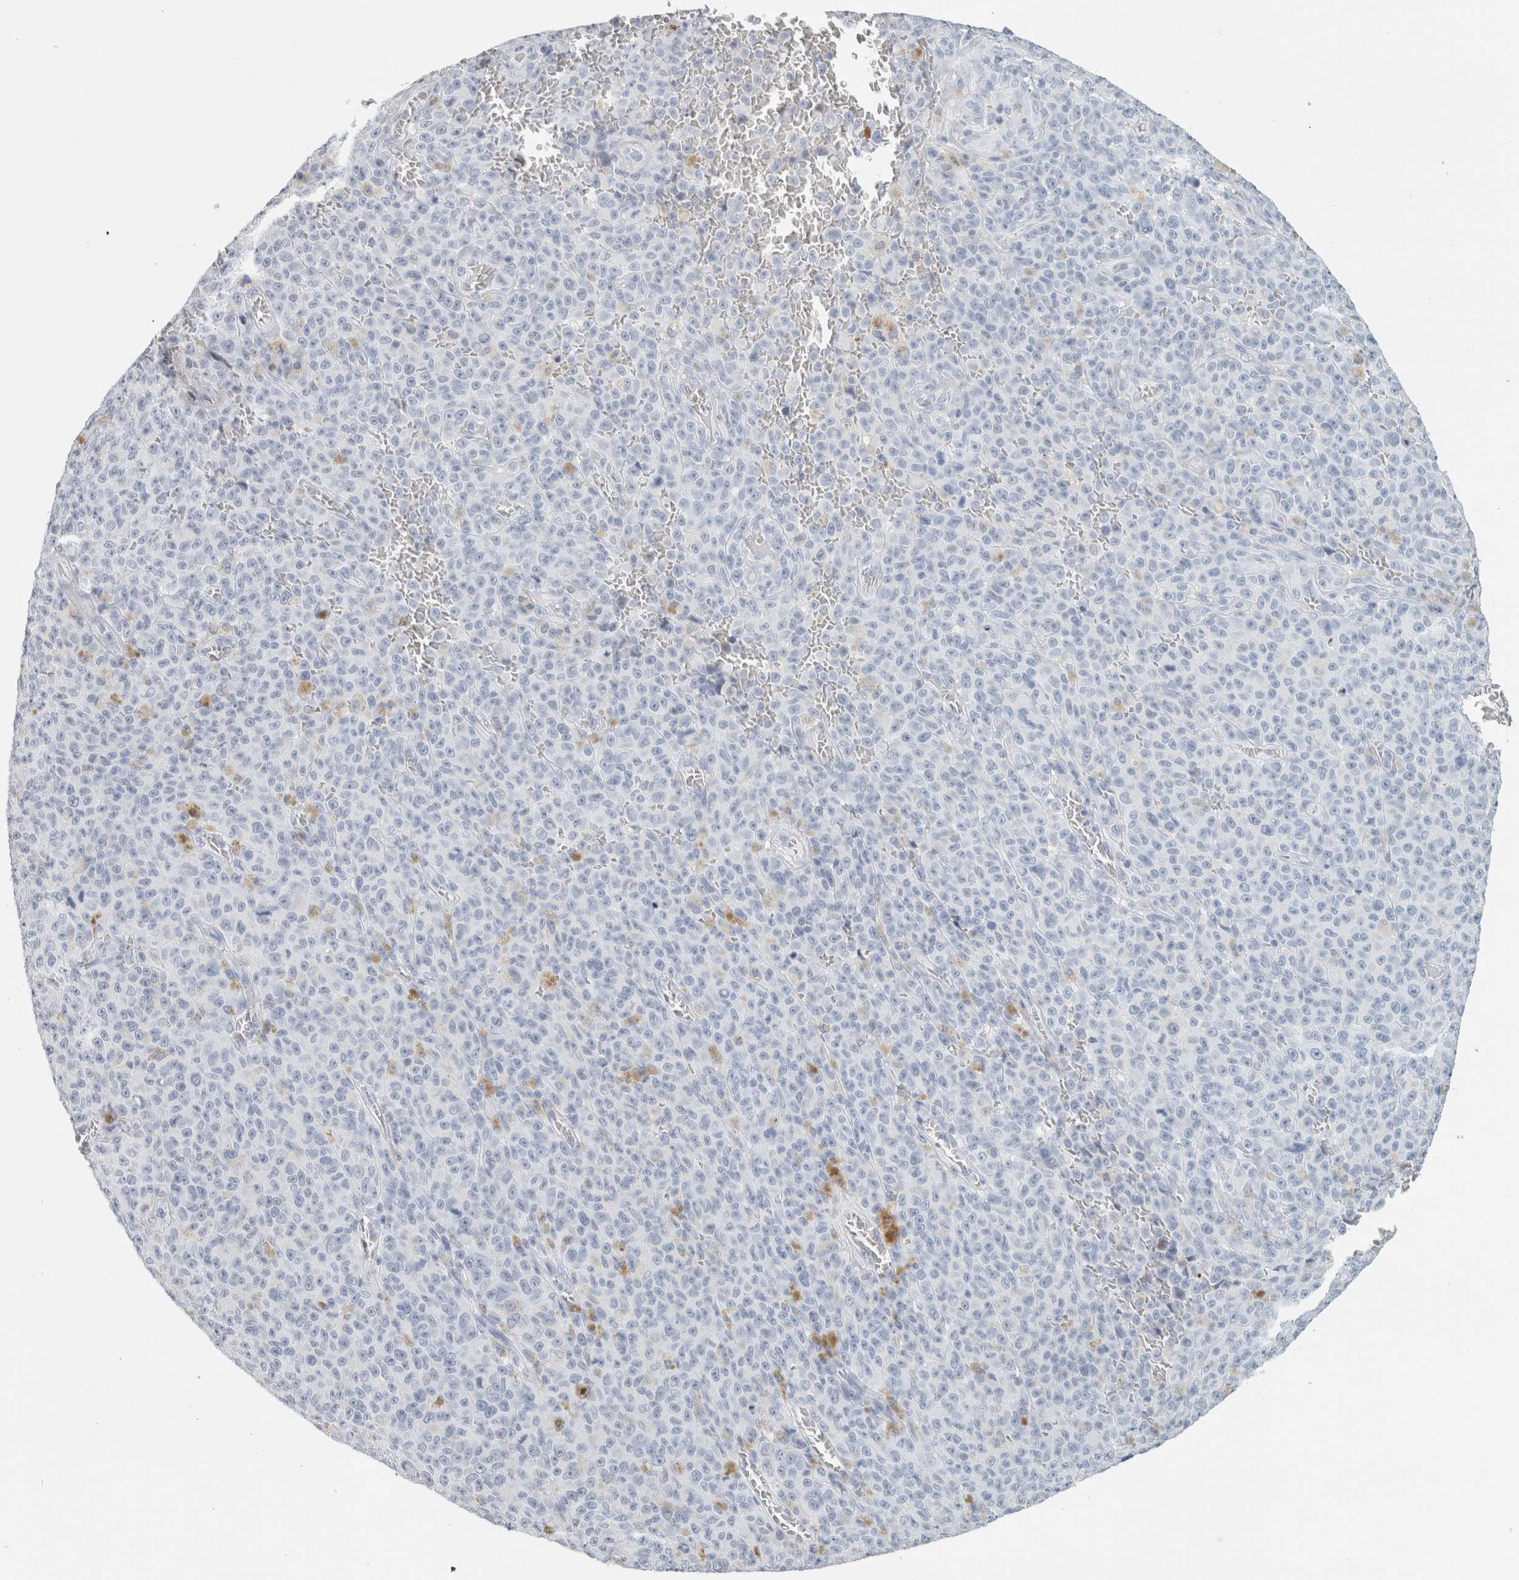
{"staining": {"intensity": "negative", "quantity": "none", "location": "none"}, "tissue": "melanoma", "cell_type": "Tumor cells", "image_type": "cancer", "snomed": [{"axis": "morphology", "description": "Malignant melanoma, NOS"}, {"axis": "topography", "description": "Skin"}], "caption": "There is no significant expression in tumor cells of melanoma.", "gene": "TSPAN8", "patient": {"sex": "female", "age": 82}}